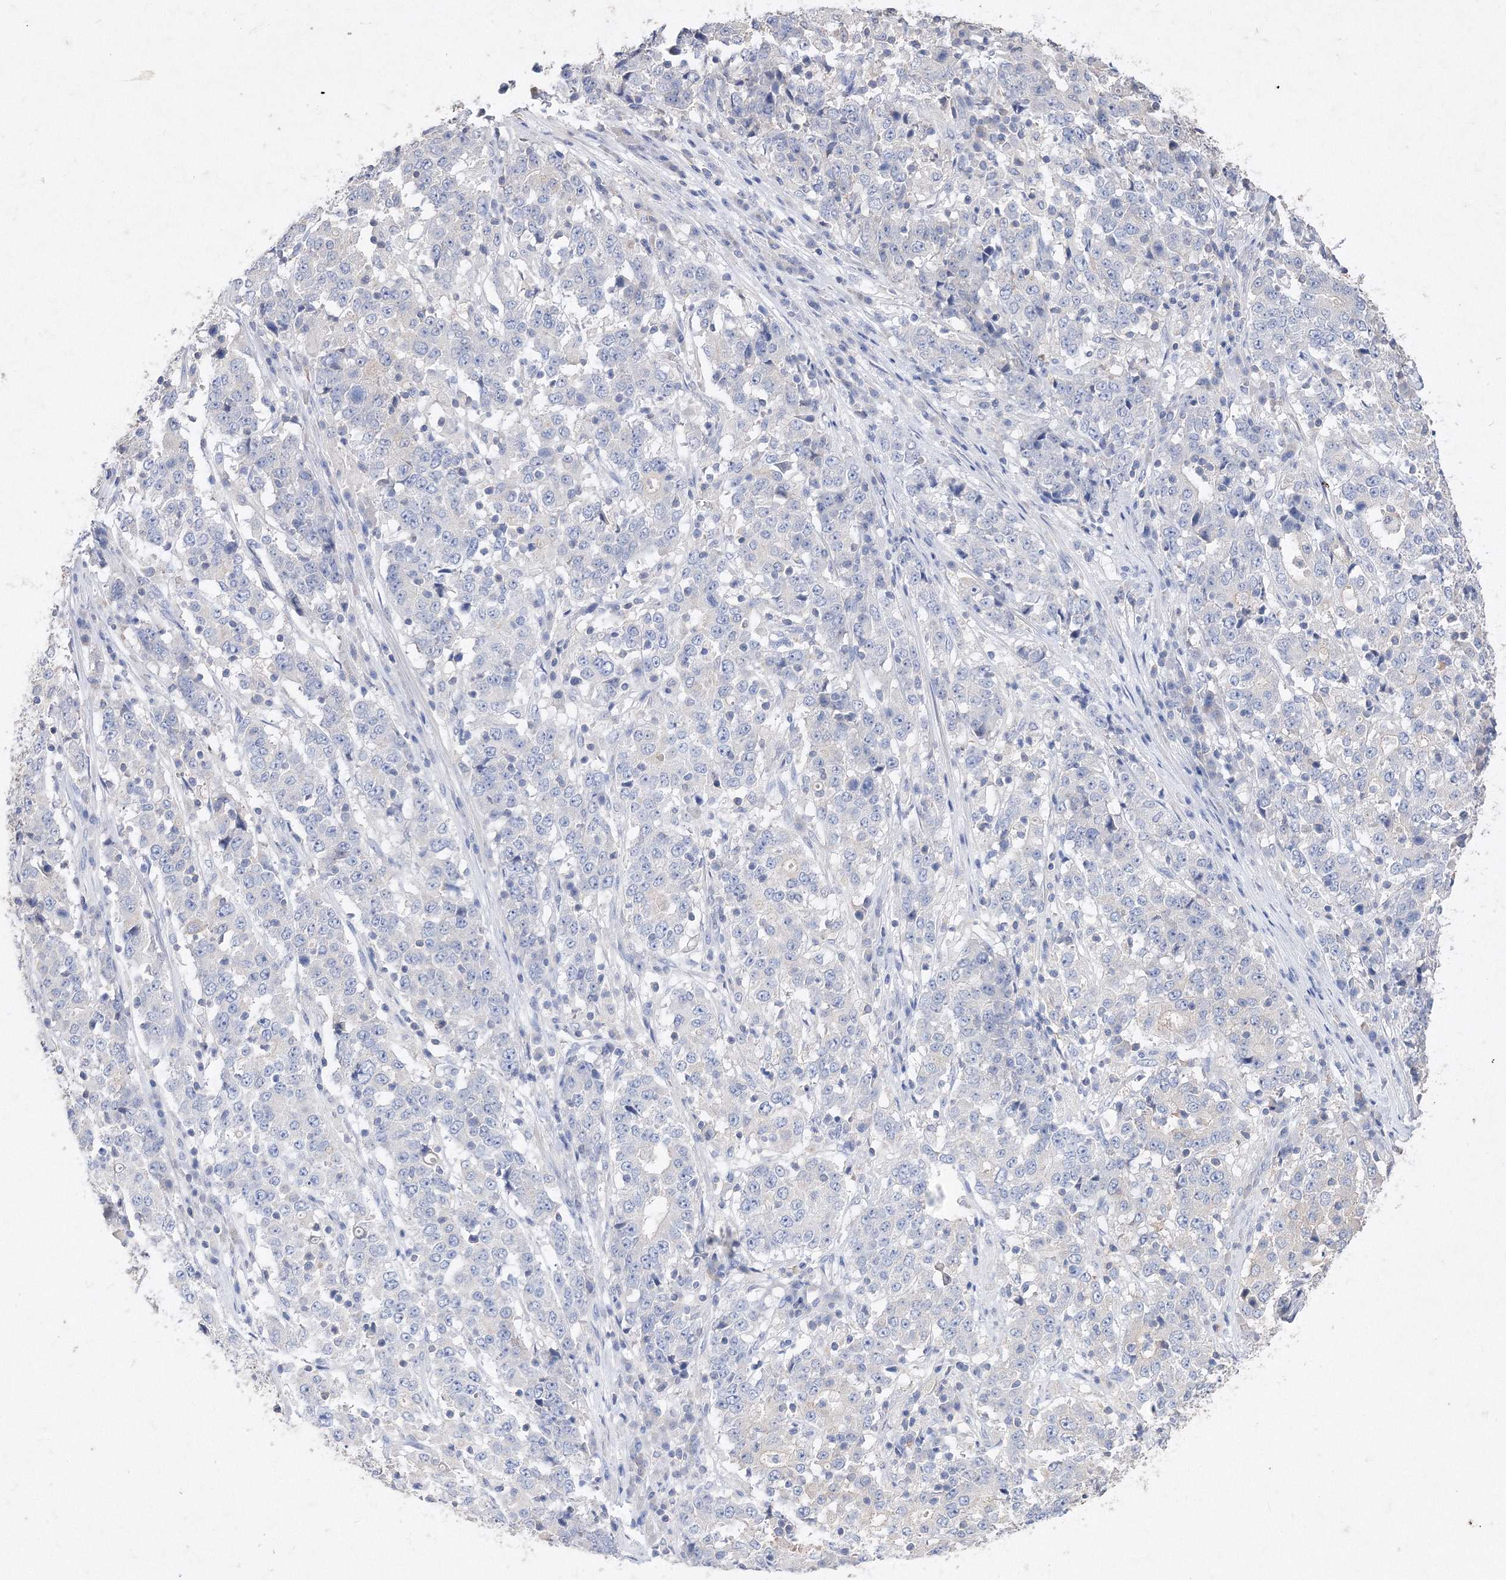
{"staining": {"intensity": "negative", "quantity": "none", "location": "none"}, "tissue": "stomach cancer", "cell_type": "Tumor cells", "image_type": "cancer", "snomed": [{"axis": "morphology", "description": "Adenocarcinoma, NOS"}, {"axis": "topography", "description": "Stomach"}], "caption": "Immunohistochemistry of human stomach cancer shows no positivity in tumor cells.", "gene": "GLS", "patient": {"sex": "male", "age": 59}}